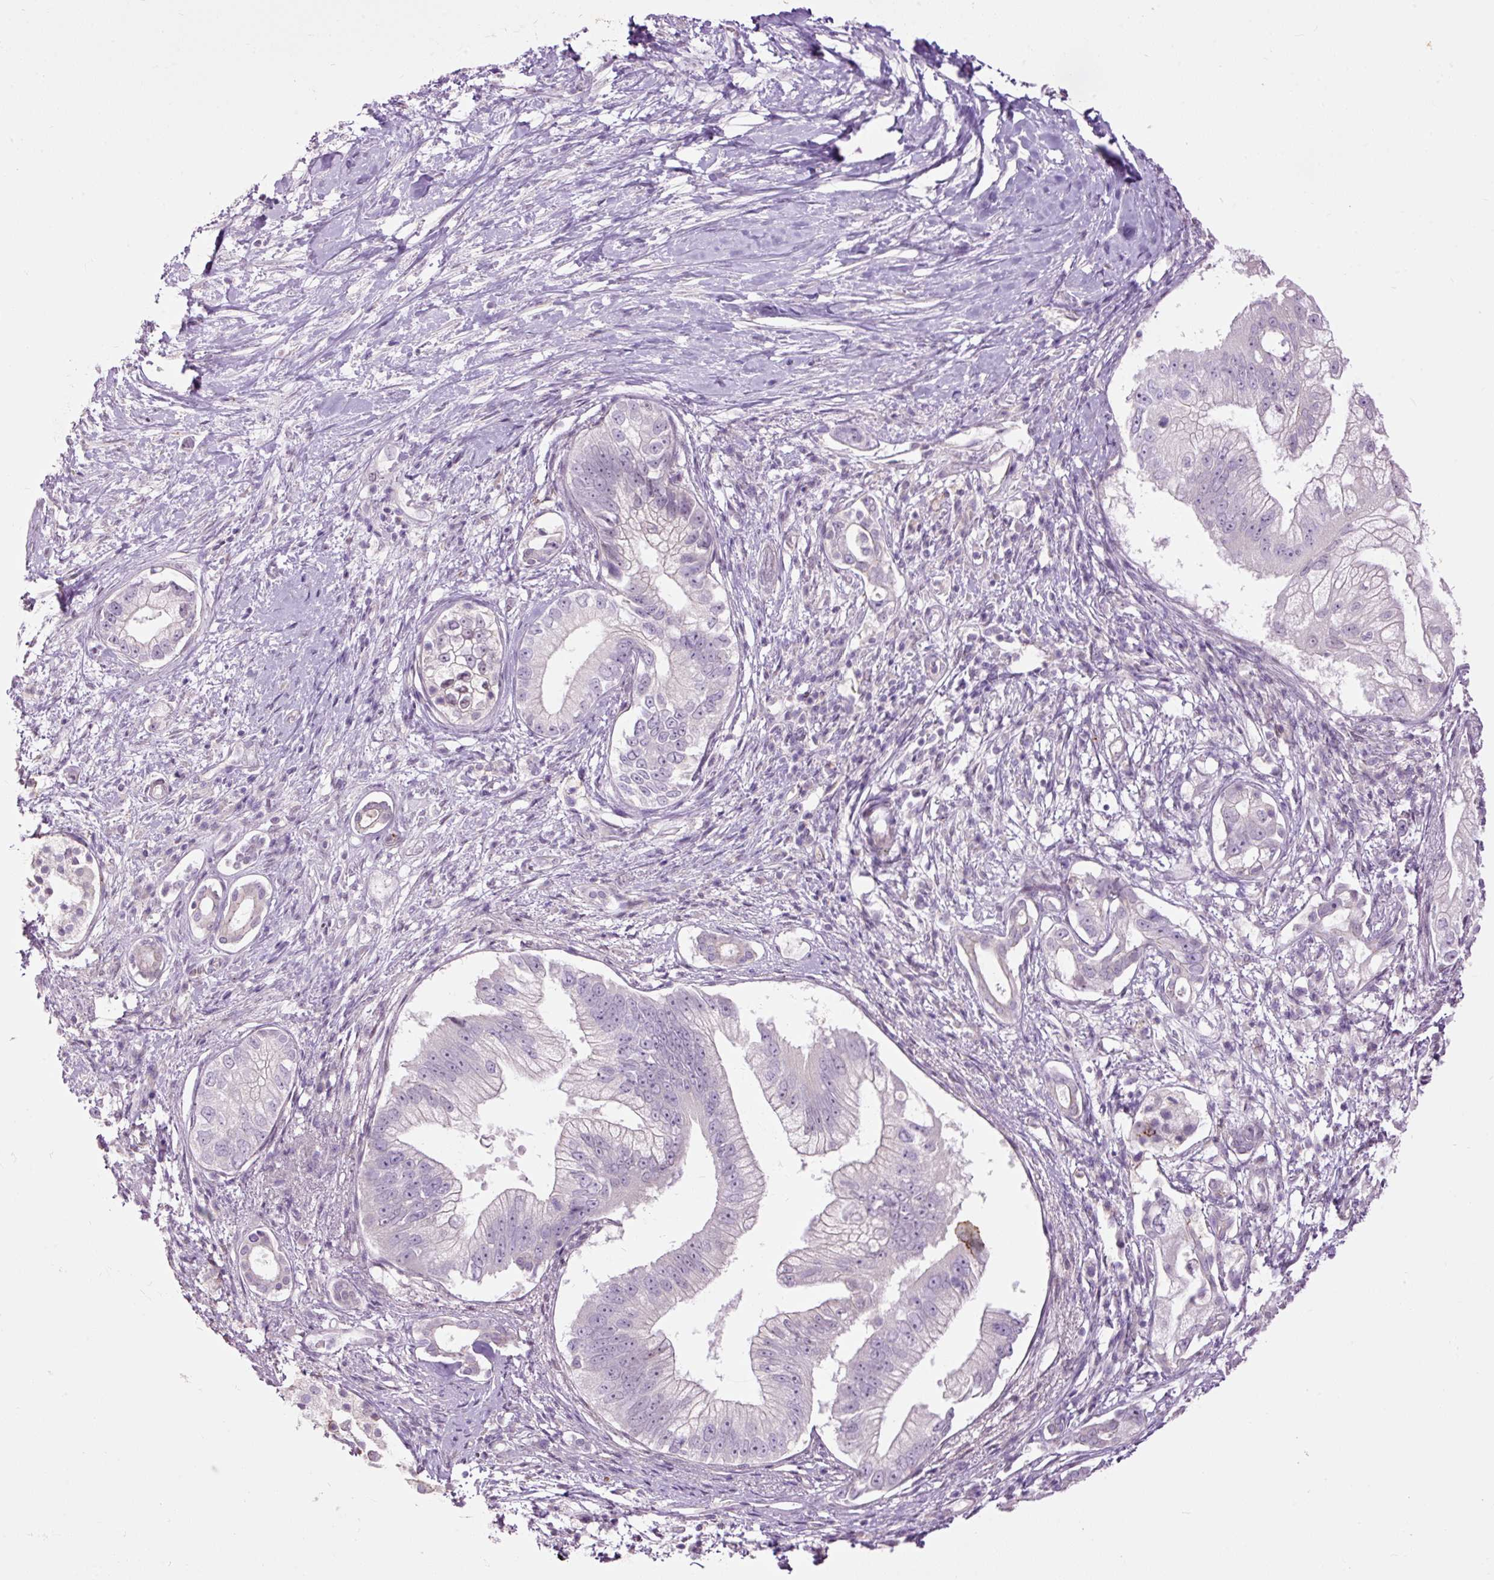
{"staining": {"intensity": "weak", "quantity": "<25%", "location": "nuclear"}, "tissue": "pancreatic cancer", "cell_type": "Tumor cells", "image_type": "cancer", "snomed": [{"axis": "morphology", "description": "Adenocarcinoma, NOS"}, {"axis": "topography", "description": "Pancreas"}], "caption": "IHC of adenocarcinoma (pancreatic) displays no staining in tumor cells.", "gene": "FCRL4", "patient": {"sex": "male", "age": 70}}